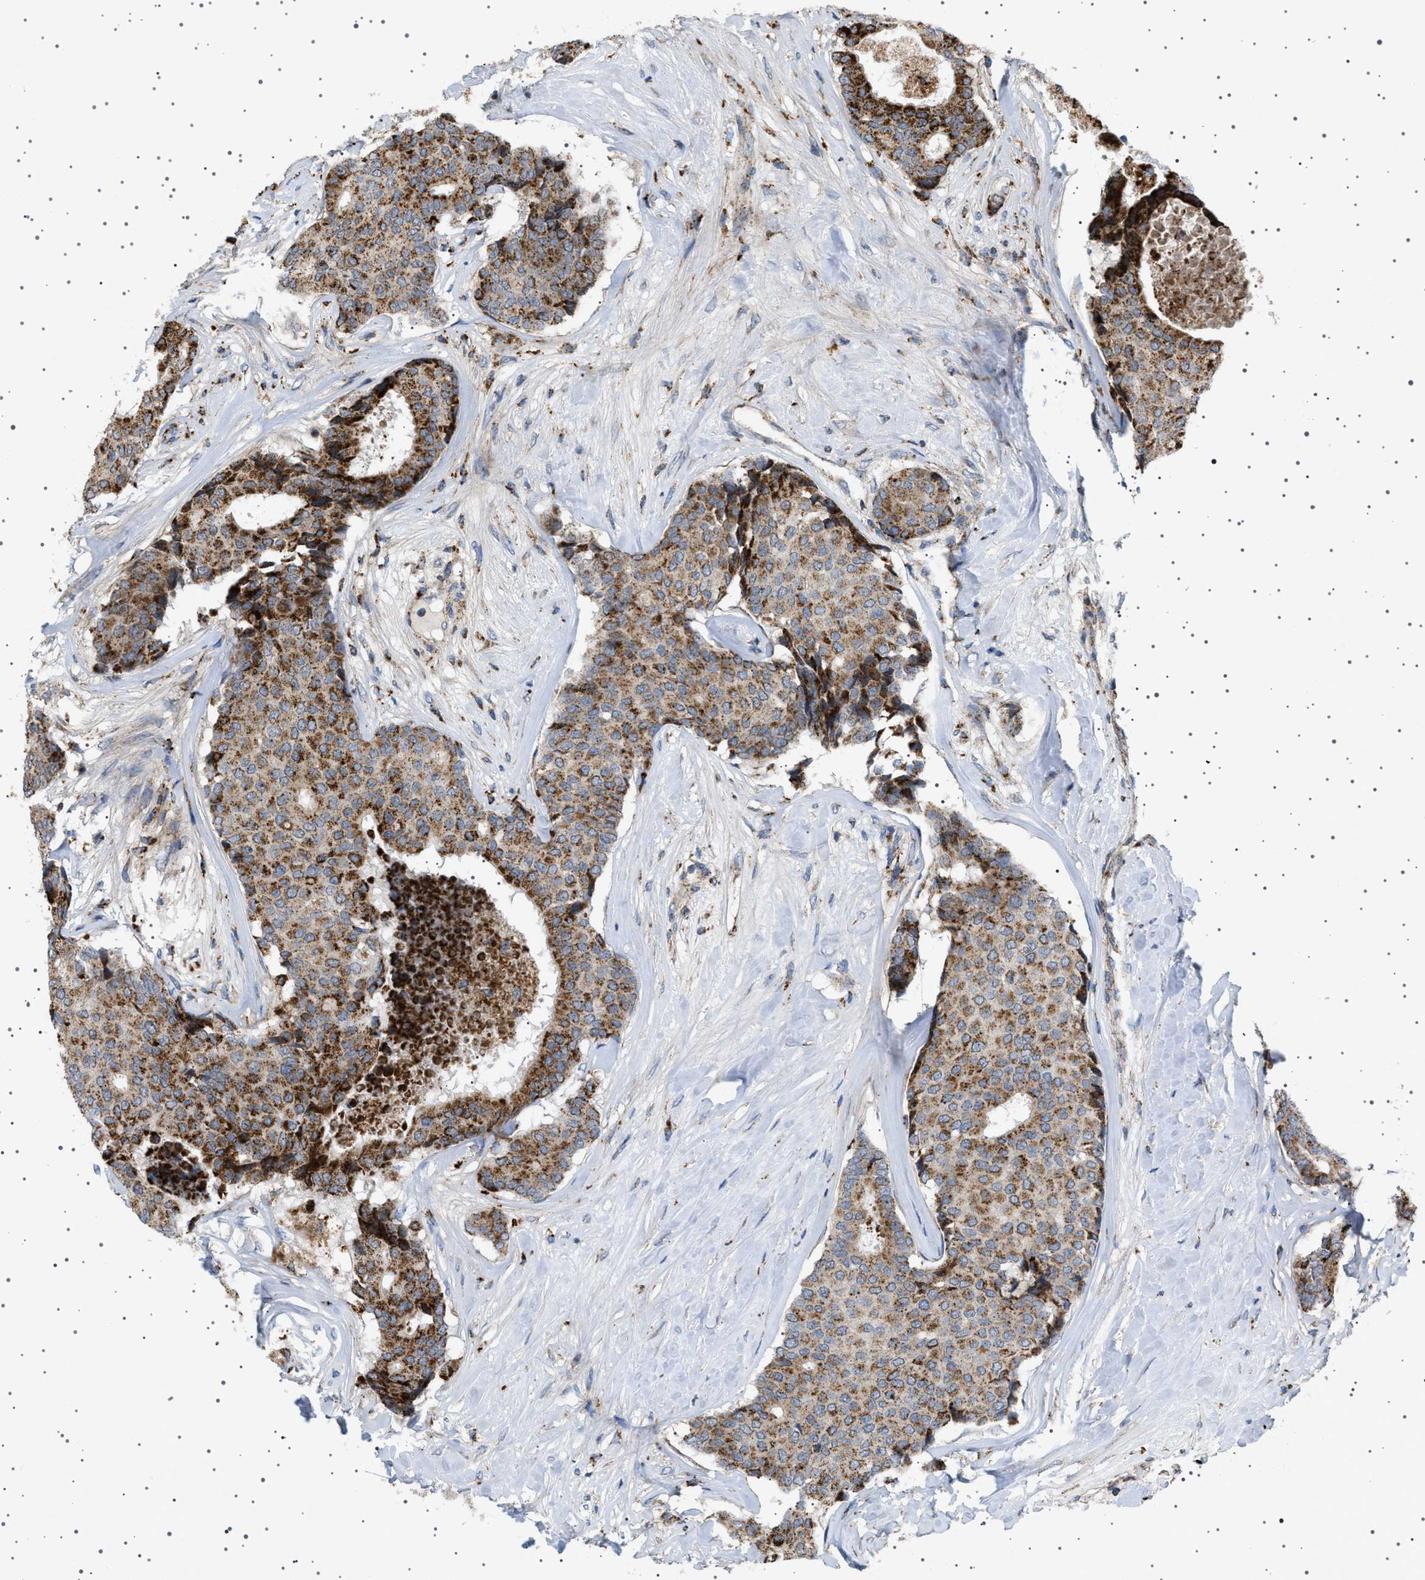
{"staining": {"intensity": "strong", "quantity": "25%-75%", "location": "cytoplasmic/membranous"}, "tissue": "breast cancer", "cell_type": "Tumor cells", "image_type": "cancer", "snomed": [{"axis": "morphology", "description": "Duct carcinoma"}, {"axis": "topography", "description": "Breast"}], "caption": "Protein expression analysis of breast cancer reveals strong cytoplasmic/membranous staining in about 25%-75% of tumor cells.", "gene": "UBXN8", "patient": {"sex": "female", "age": 75}}